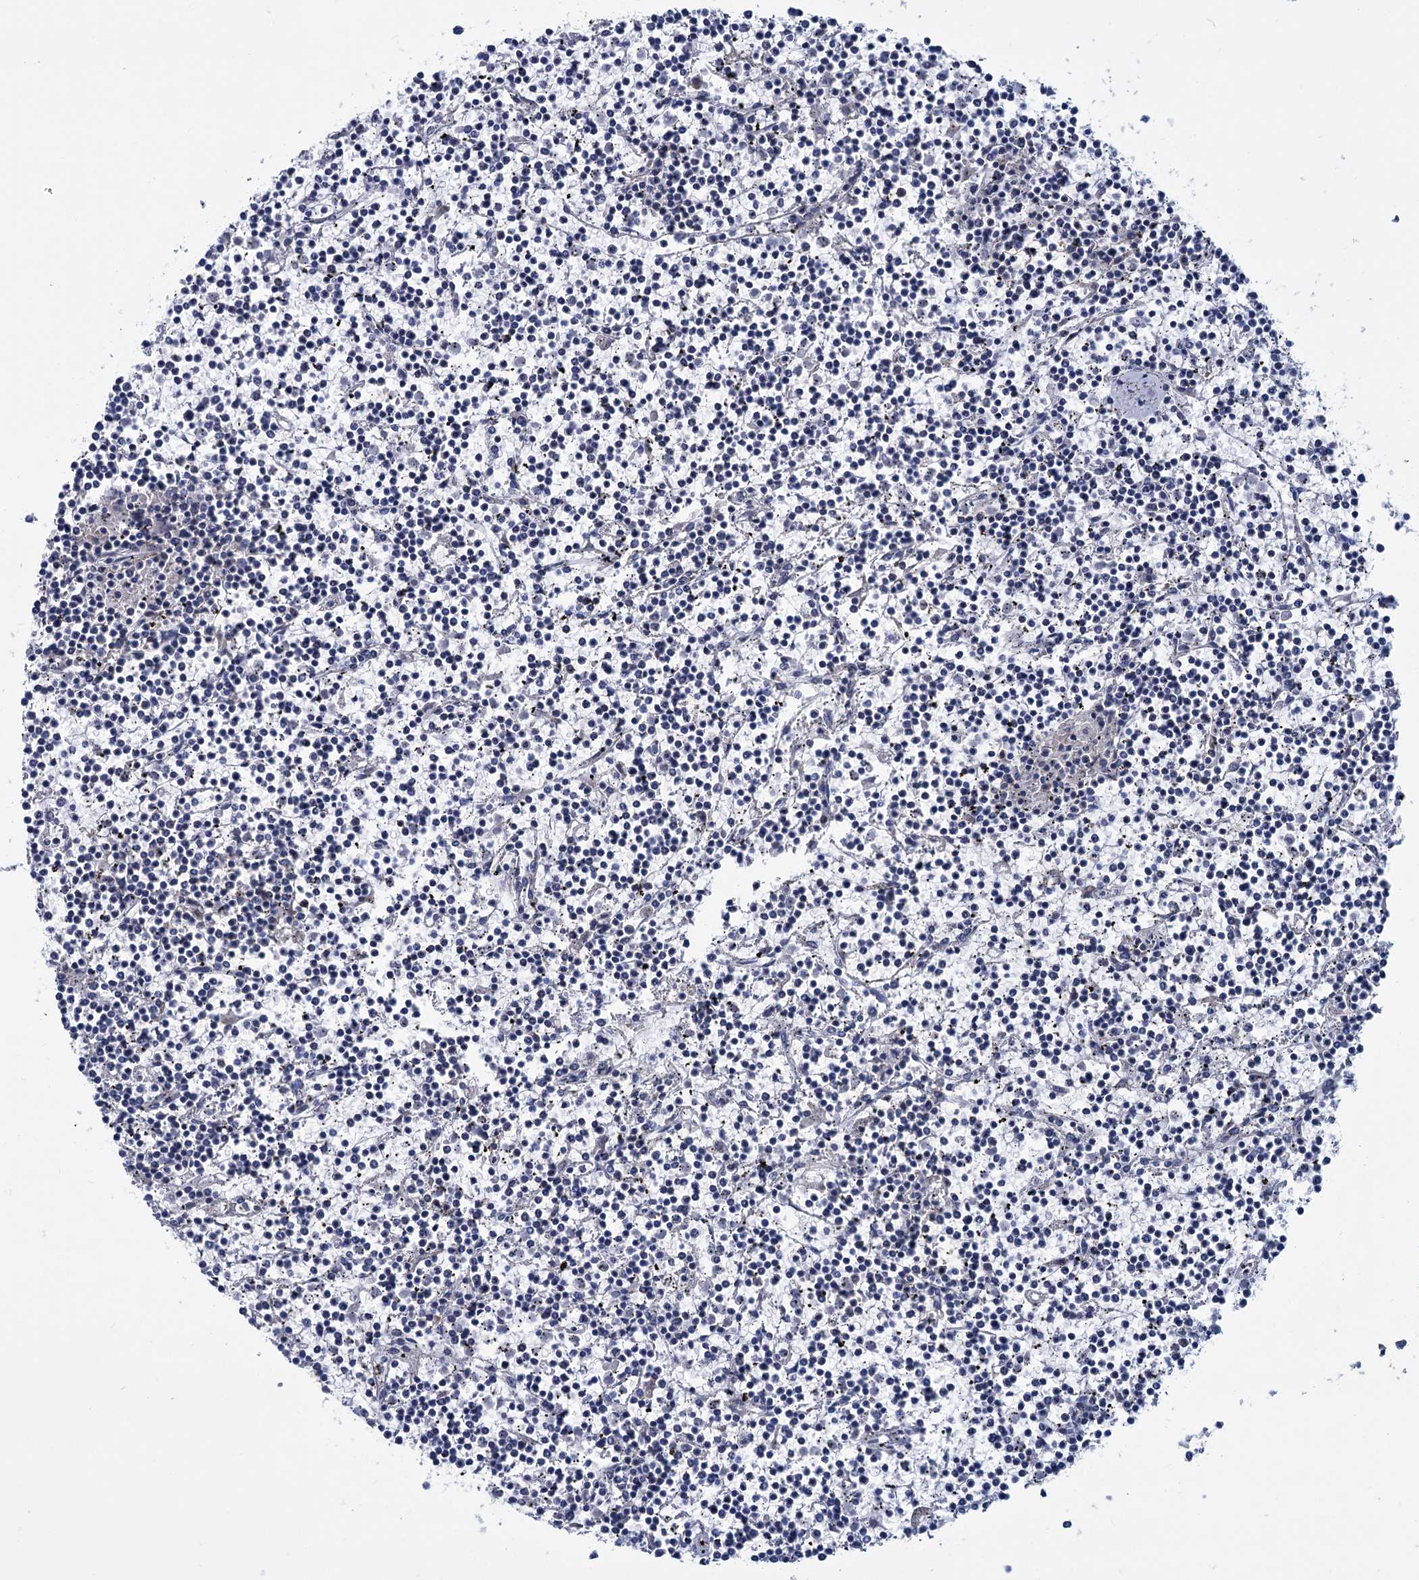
{"staining": {"intensity": "negative", "quantity": "none", "location": "none"}, "tissue": "lymphoma", "cell_type": "Tumor cells", "image_type": "cancer", "snomed": [{"axis": "morphology", "description": "Malignant lymphoma, non-Hodgkin's type, Low grade"}, {"axis": "topography", "description": "Spleen"}], "caption": "Human malignant lymphoma, non-Hodgkin's type (low-grade) stained for a protein using immunohistochemistry (IHC) shows no positivity in tumor cells.", "gene": "LRCH4", "patient": {"sex": "female", "age": 19}}